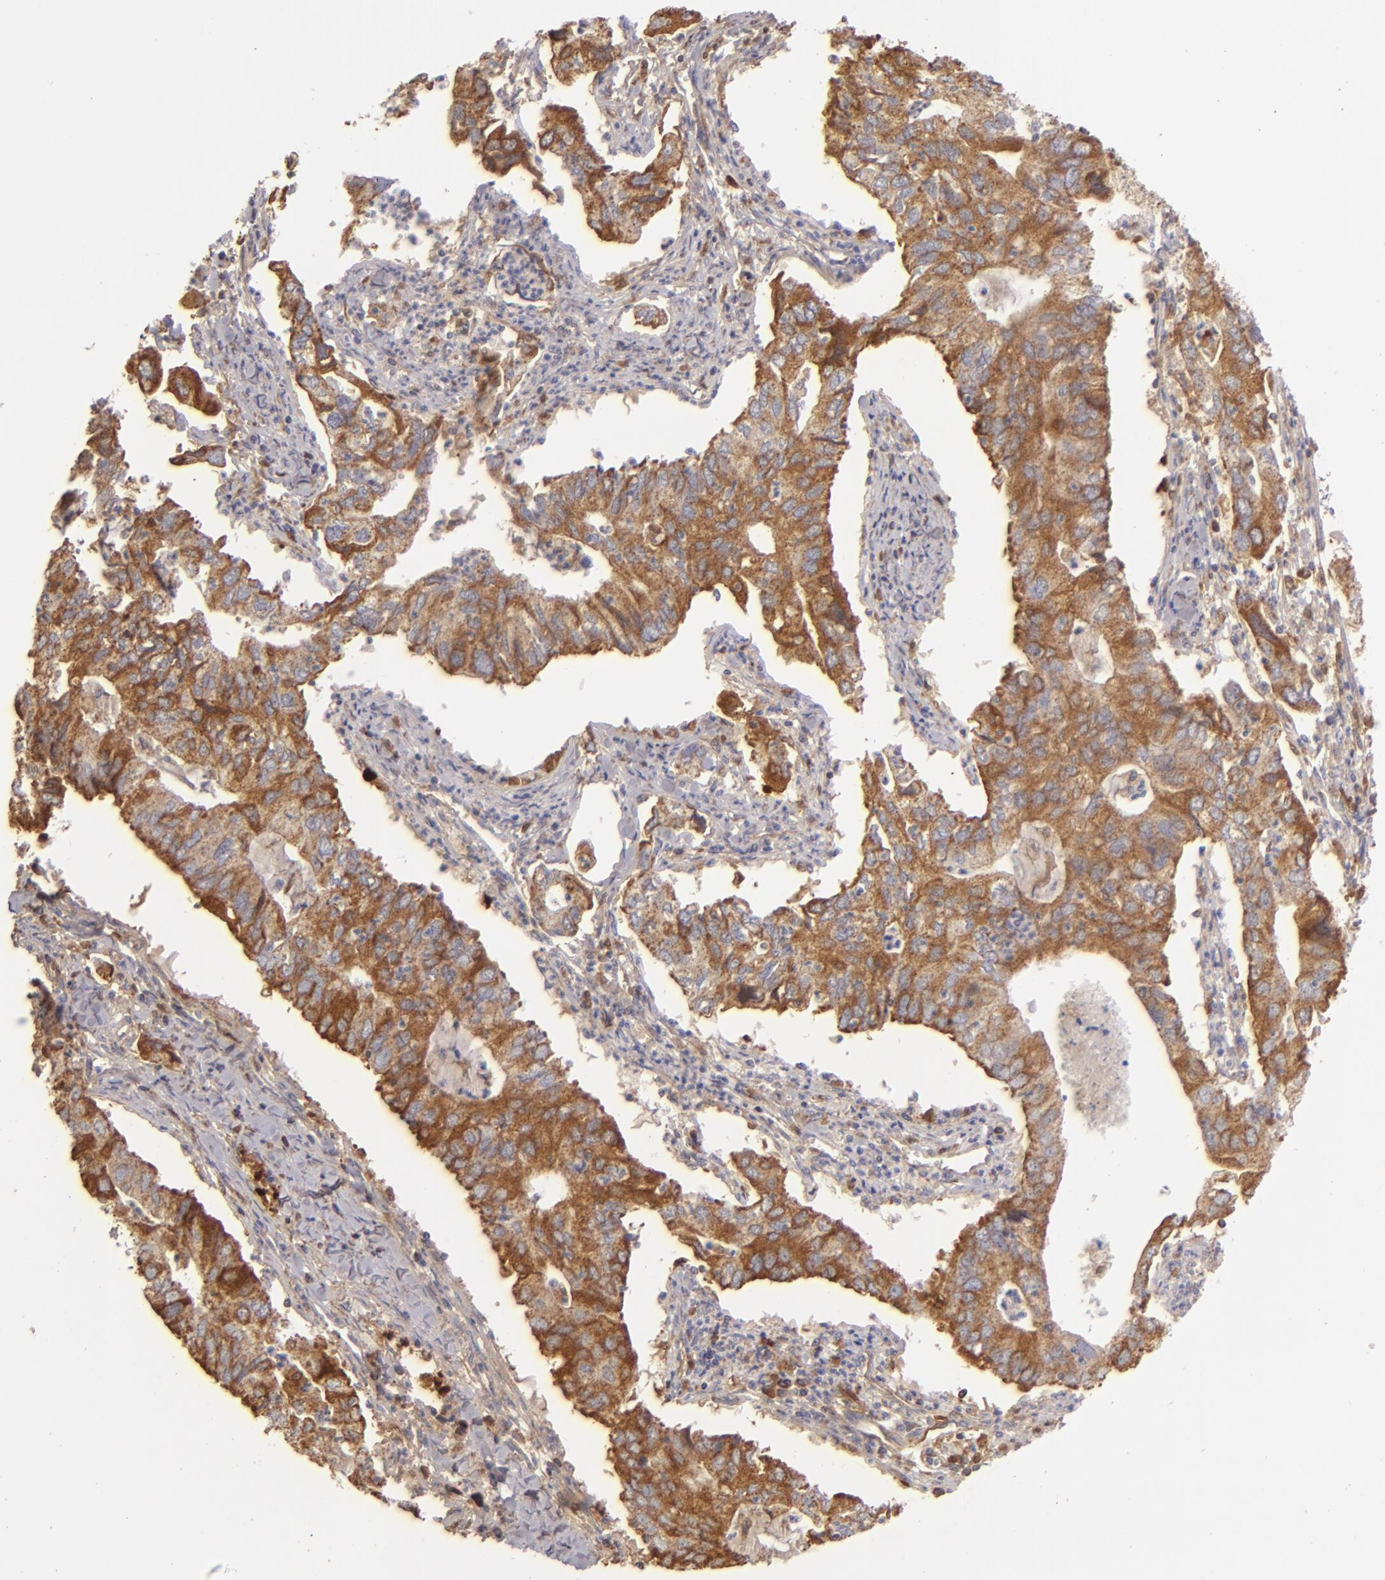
{"staining": {"intensity": "moderate", "quantity": ">75%", "location": "cytoplasmic/membranous"}, "tissue": "lung cancer", "cell_type": "Tumor cells", "image_type": "cancer", "snomed": [{"axis": "morphology", "description": "Adenocarcinoma, NOS"}, {"axis": "topography", "description": "Lung"}], "caption": "Approximately >75% of tumor cells in adenocarcinoma (lung) demonstrate moderate cytoplasmic/membranous protein expression as visualized by brown immunohistochemical staining.", "gene": "CFB", "patient": {"sex": "male", "age": 48}}